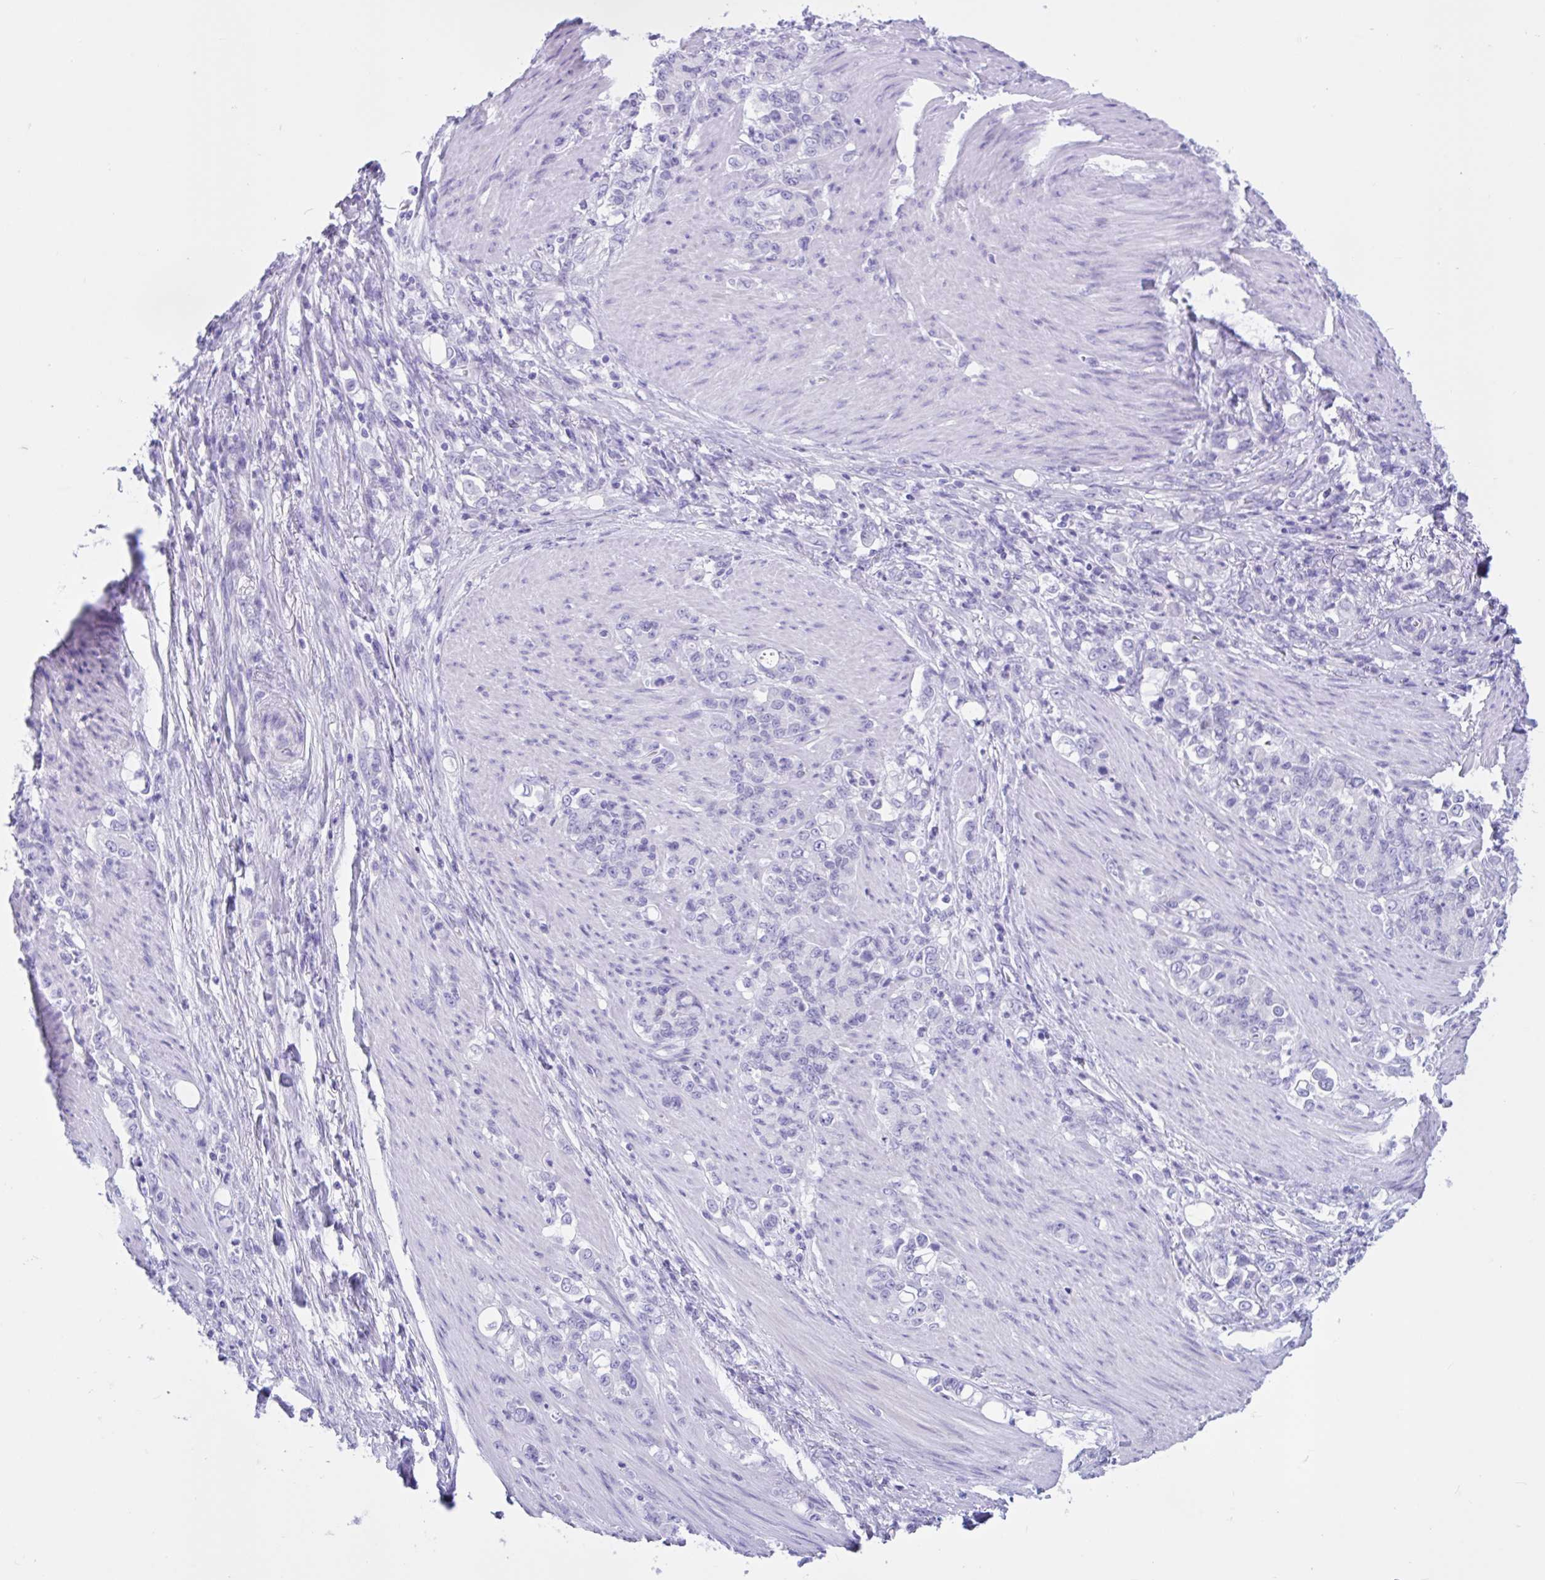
{"staining": {"intensity": "negative", "quantity": "none", "location": "none"}, "tissue": "stomach cancer", "cell_type": "Tumor cells", "image_type": "cancer", "snomed": [{"axis": "morphology", "description": "Adenocarcinoma, NOS"}, {"axis": "topography", "description": "Stomach"}], "caption": "This is an immunohistochemistry (IHC) photomicrograph of human stomach cancer (adenocarcinoma). There is no staining in tumor cells.", "gene": "ZNF319", "patient": {"sex": "female", "age": 79}}